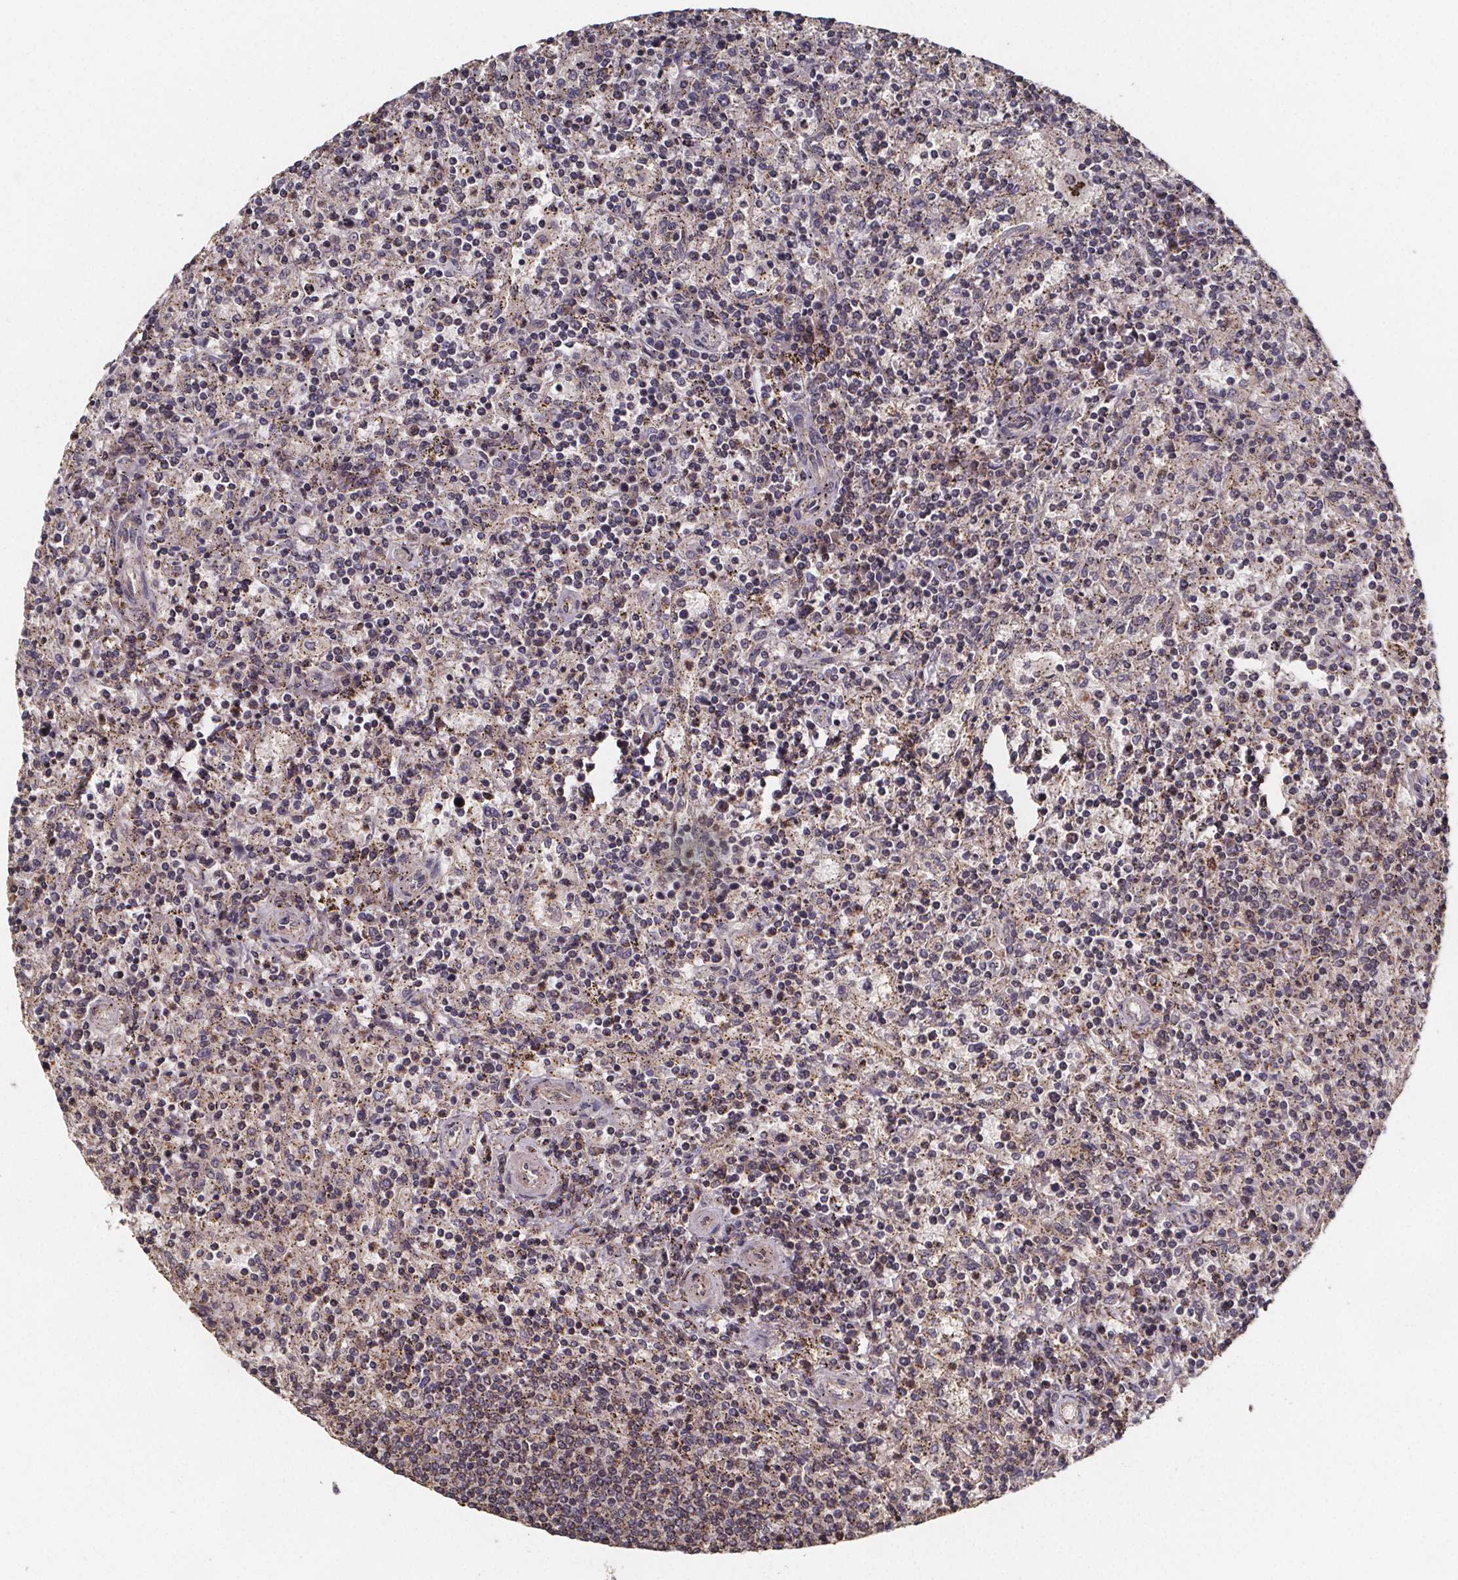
{"staining": {"intensity": "negative", "quantity": "none", "location": "none"}, "tissue": "lymphoma", "cell_type": "Tumor cells", "image_type": "cancer", "snomed": [{"axis": "morphology", "description": "Malignant lymphoma, non-Hodgkin's type, Low grade"}, {"axis": "topography", "description": "Spleen"}], "caption": "This is a image of IHC staining of lymphoma, which shows no staining in tumor cells.", "gene": "ZNF879", "patient": {"sex": "male", "age": 62}}